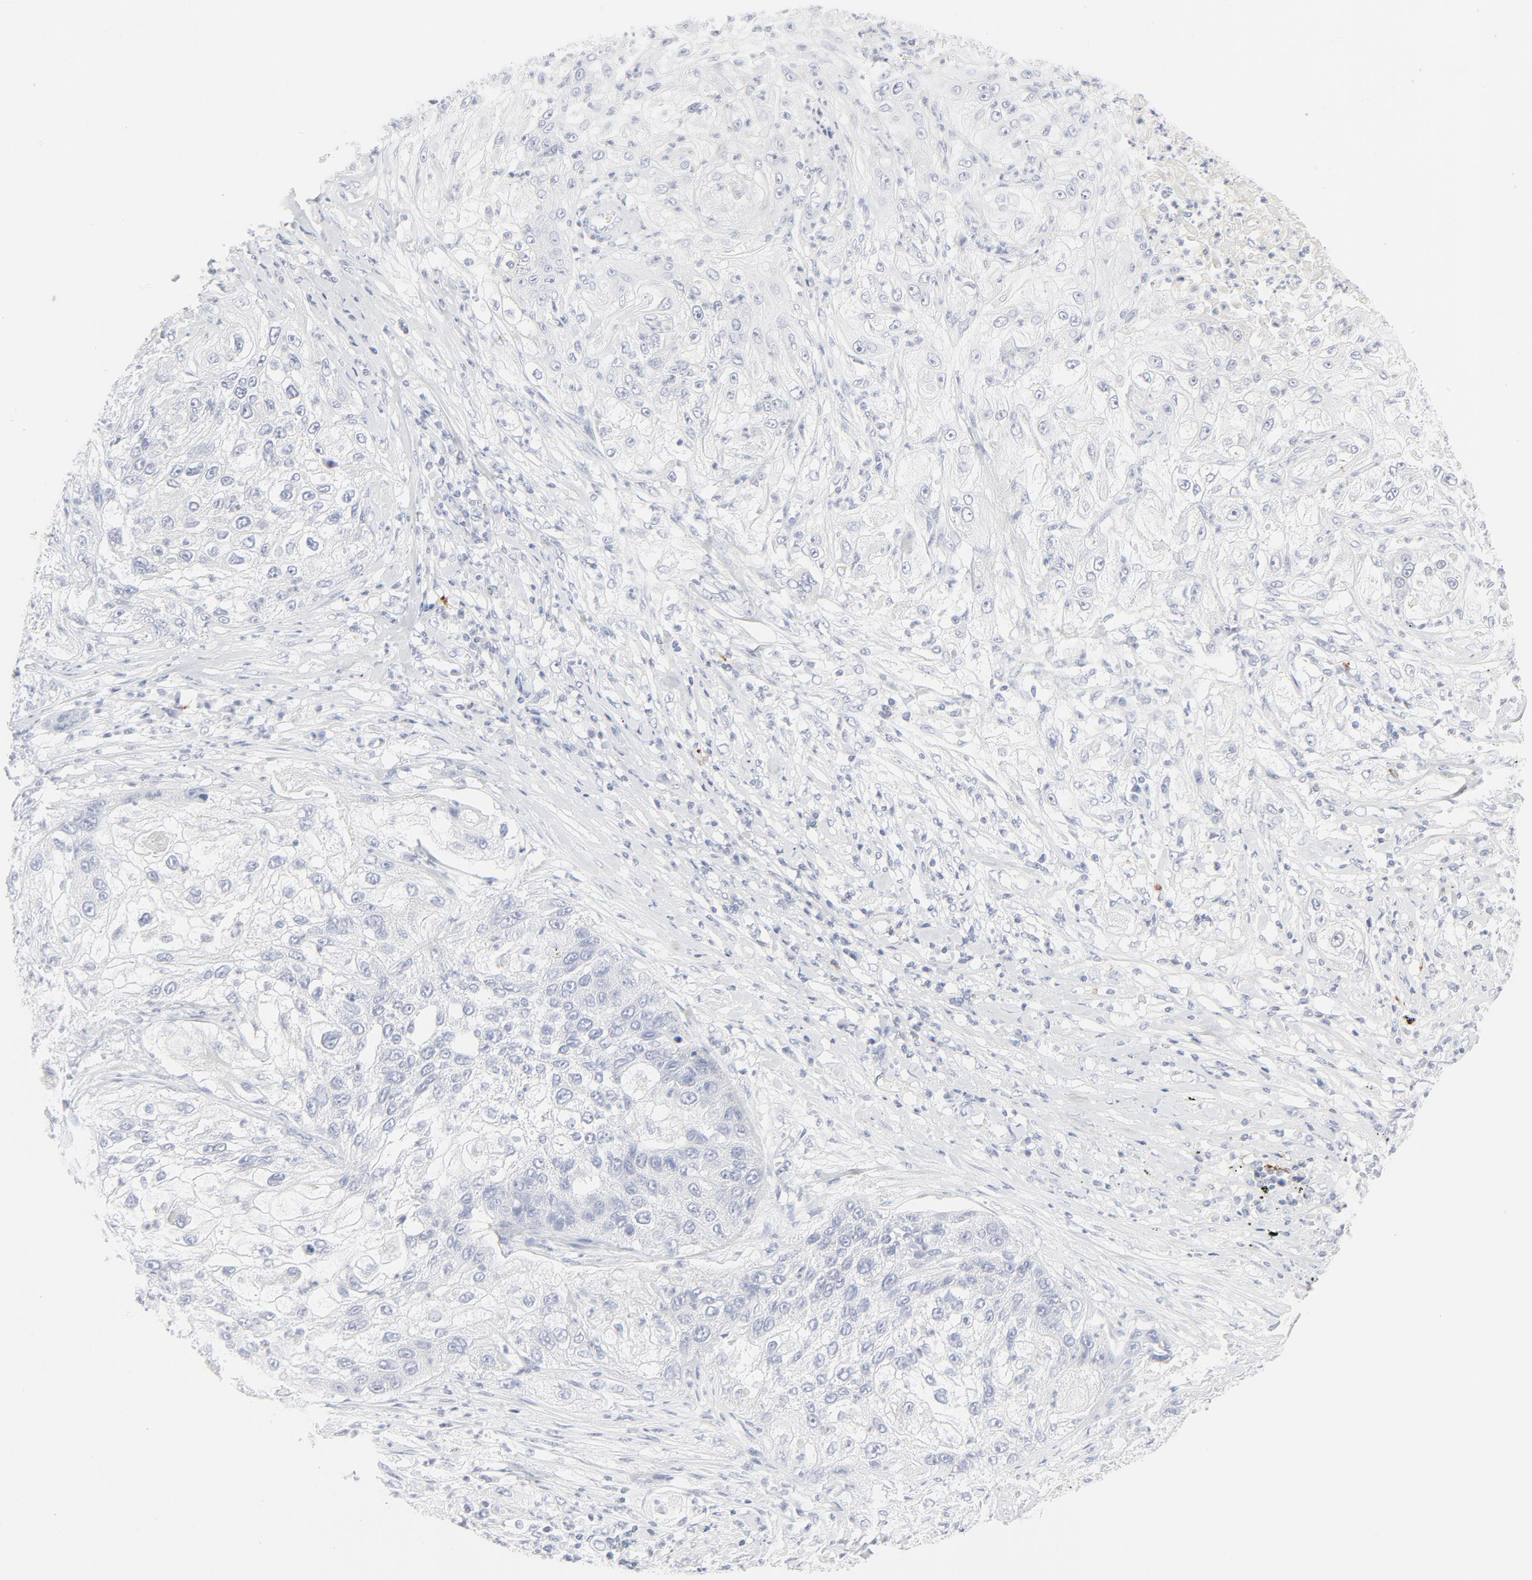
{"staining": {"intensity": "negative", "quantity": "none", "location": "none"}, "tissue": "lung cancer", "cell_type": "Tumor cells", "image_type": "cancer", "snomed": [{"axis": "morphology", "description": "Inflammation, NOS"}, {"axis": "morphology", "description": "Squamous cell carcinoma, NOS"}, {"axis": "topography", "description": "Lymph node"}, {"axis": "topography", "description": "Soft tissue"}, {"axis": "topography", "description": "Lung"}], "caption": "A photomicrograph of squamous cell carcinoma (lung) stained for a protein exhibits no brown staining in tumor cells.", "gene": "CCR7", "patient": {"sex": "male", "age": 66}}